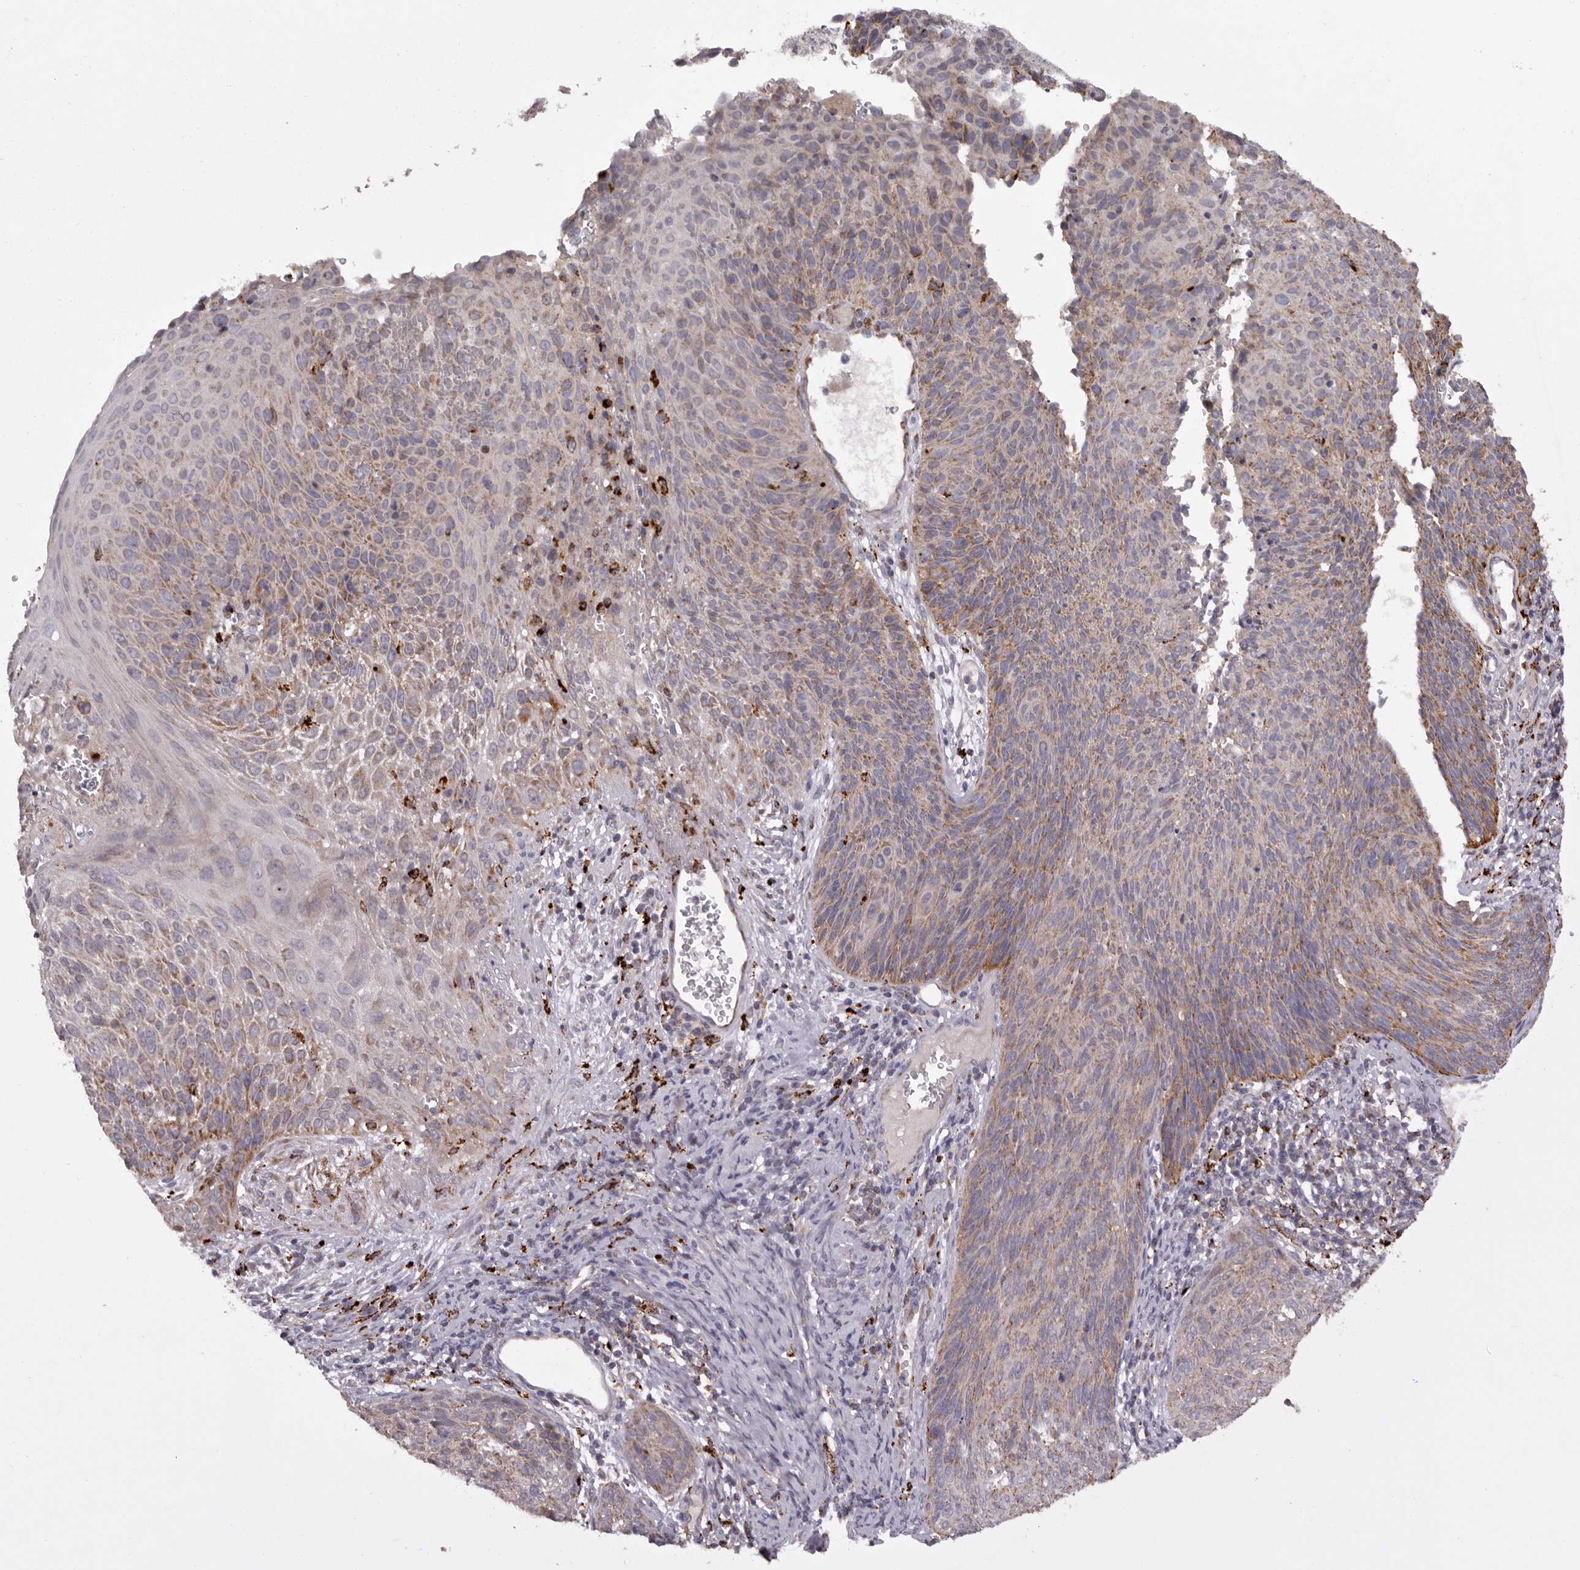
{"staining": {"intensity": "weak", "quantity": ">75%", "location": "cytoplasmic/membranous"}, "tissue": "cervical cancer", "cell_type": "Tumor cells", "image_type": "cancer", "snomed": [{"axis": "morphology", "description": "Squamous cell carcinoma, NOS"}, {"axis": "topography", "description": "Cervix"}], "caption": "Squamous cell carcinoma (cervical) stained with DAB (3,3'-diaminobenzidine) immunohistochemistry shows low levels of weak cytoplasmic/membranous positivity in about >75% of tumor cells. The staining was performed using DAB (3,3'-diaminobenzidine), with brown indicating positive protein expression. Nuclei are stained blue with hematoxylin.", "gene": "MECR", "patient": {"sex": "female", "age": 55}}